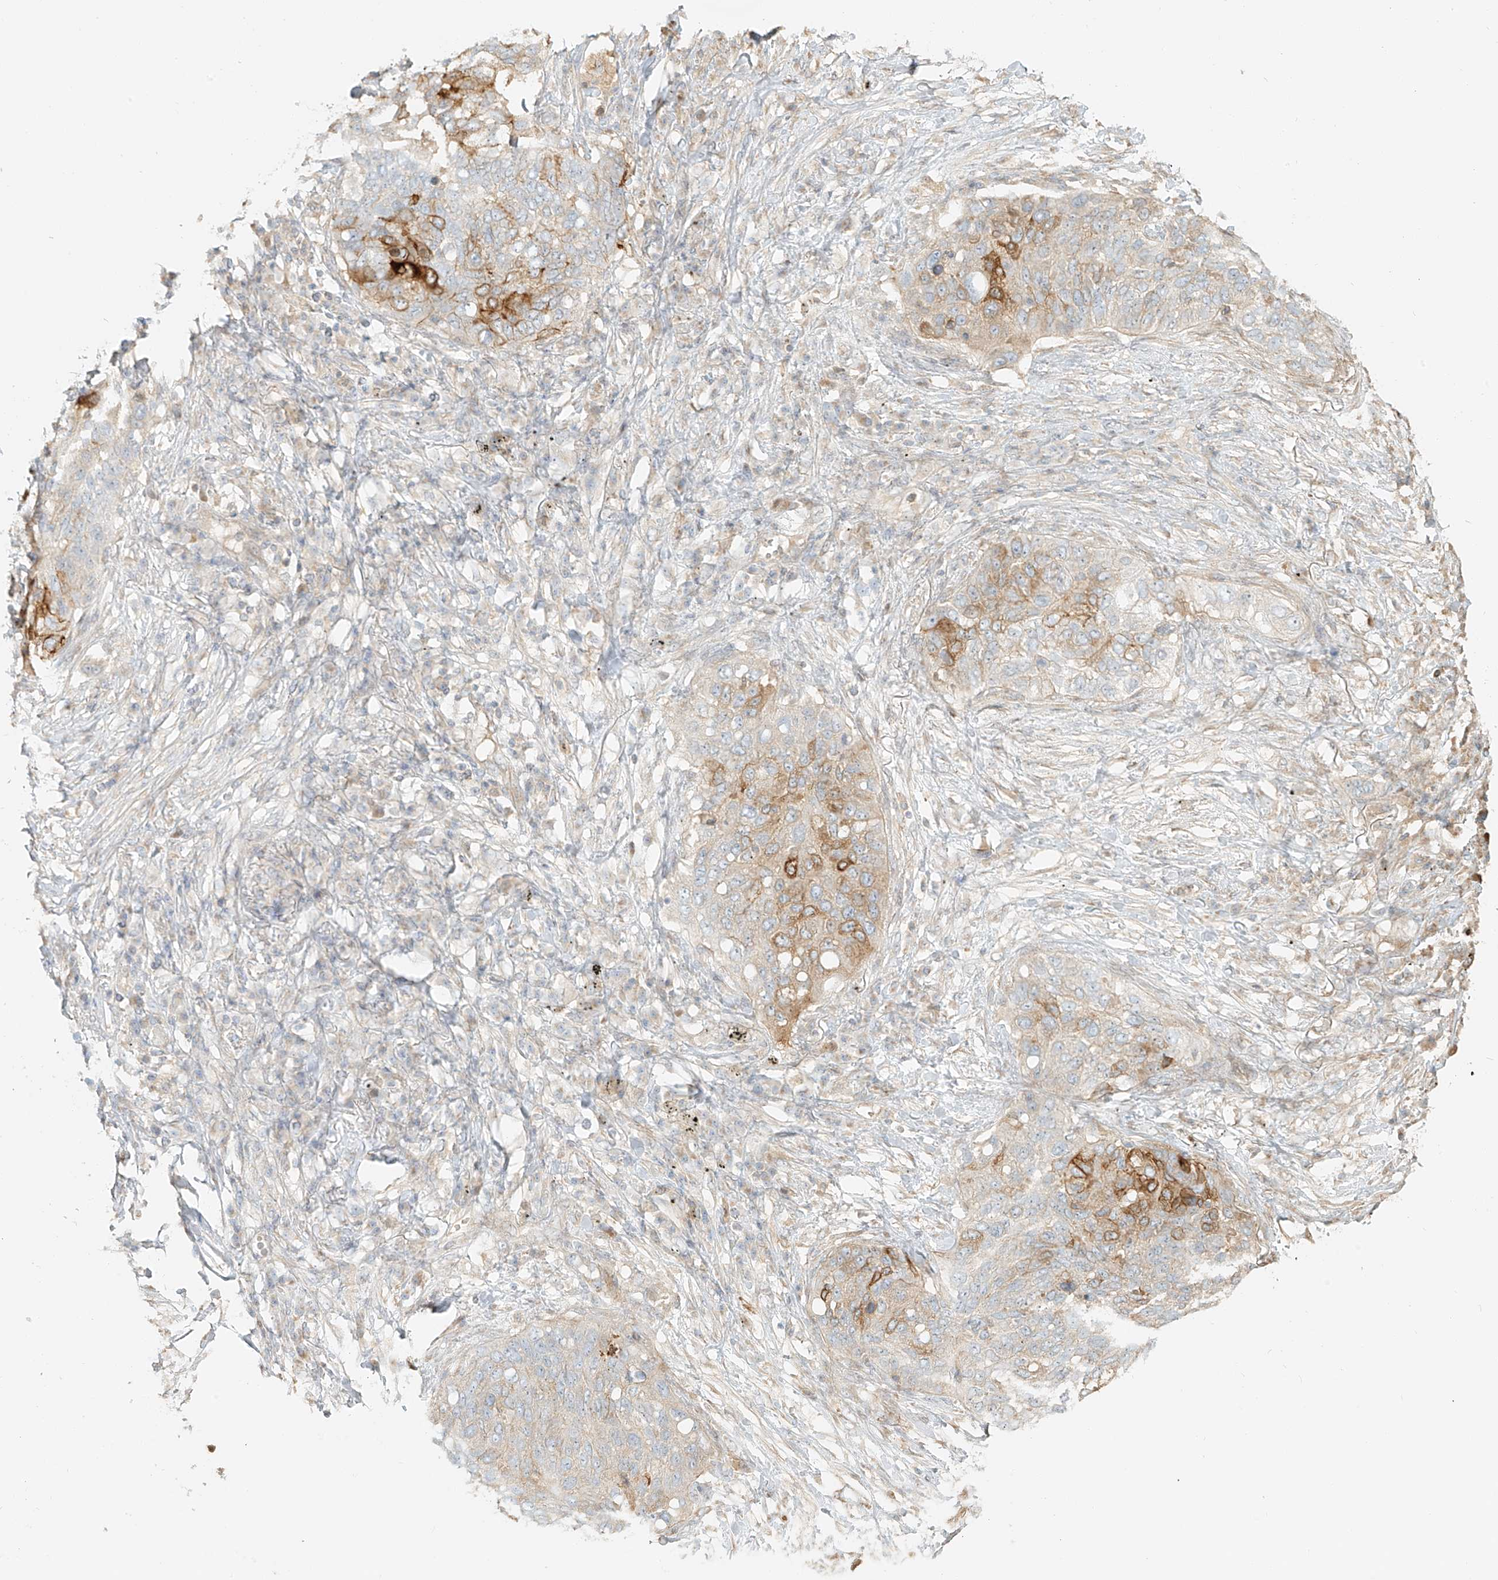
{"staining": {"intensity": "moderate", "quantity": "<25%", "location": "cytoplasmic/membranous"}, "tissue": "lung cancer", "cell_type": "Tumor cells", "image_type": "cancer", "snomed": [{"axis": "morphology", "description": "Squamous cell carcinoma, NOS"}, {"axis": "topography", "description": "Lung"}], "caption": "Immunohistochemical staining of human lung squamous cell carcinoma reveals moderate cytoplasmic/membranous protein expression in about <25% of tumor cells.", "gene": "UPK1B", "patient": {"sex": "female", "age": 63}}